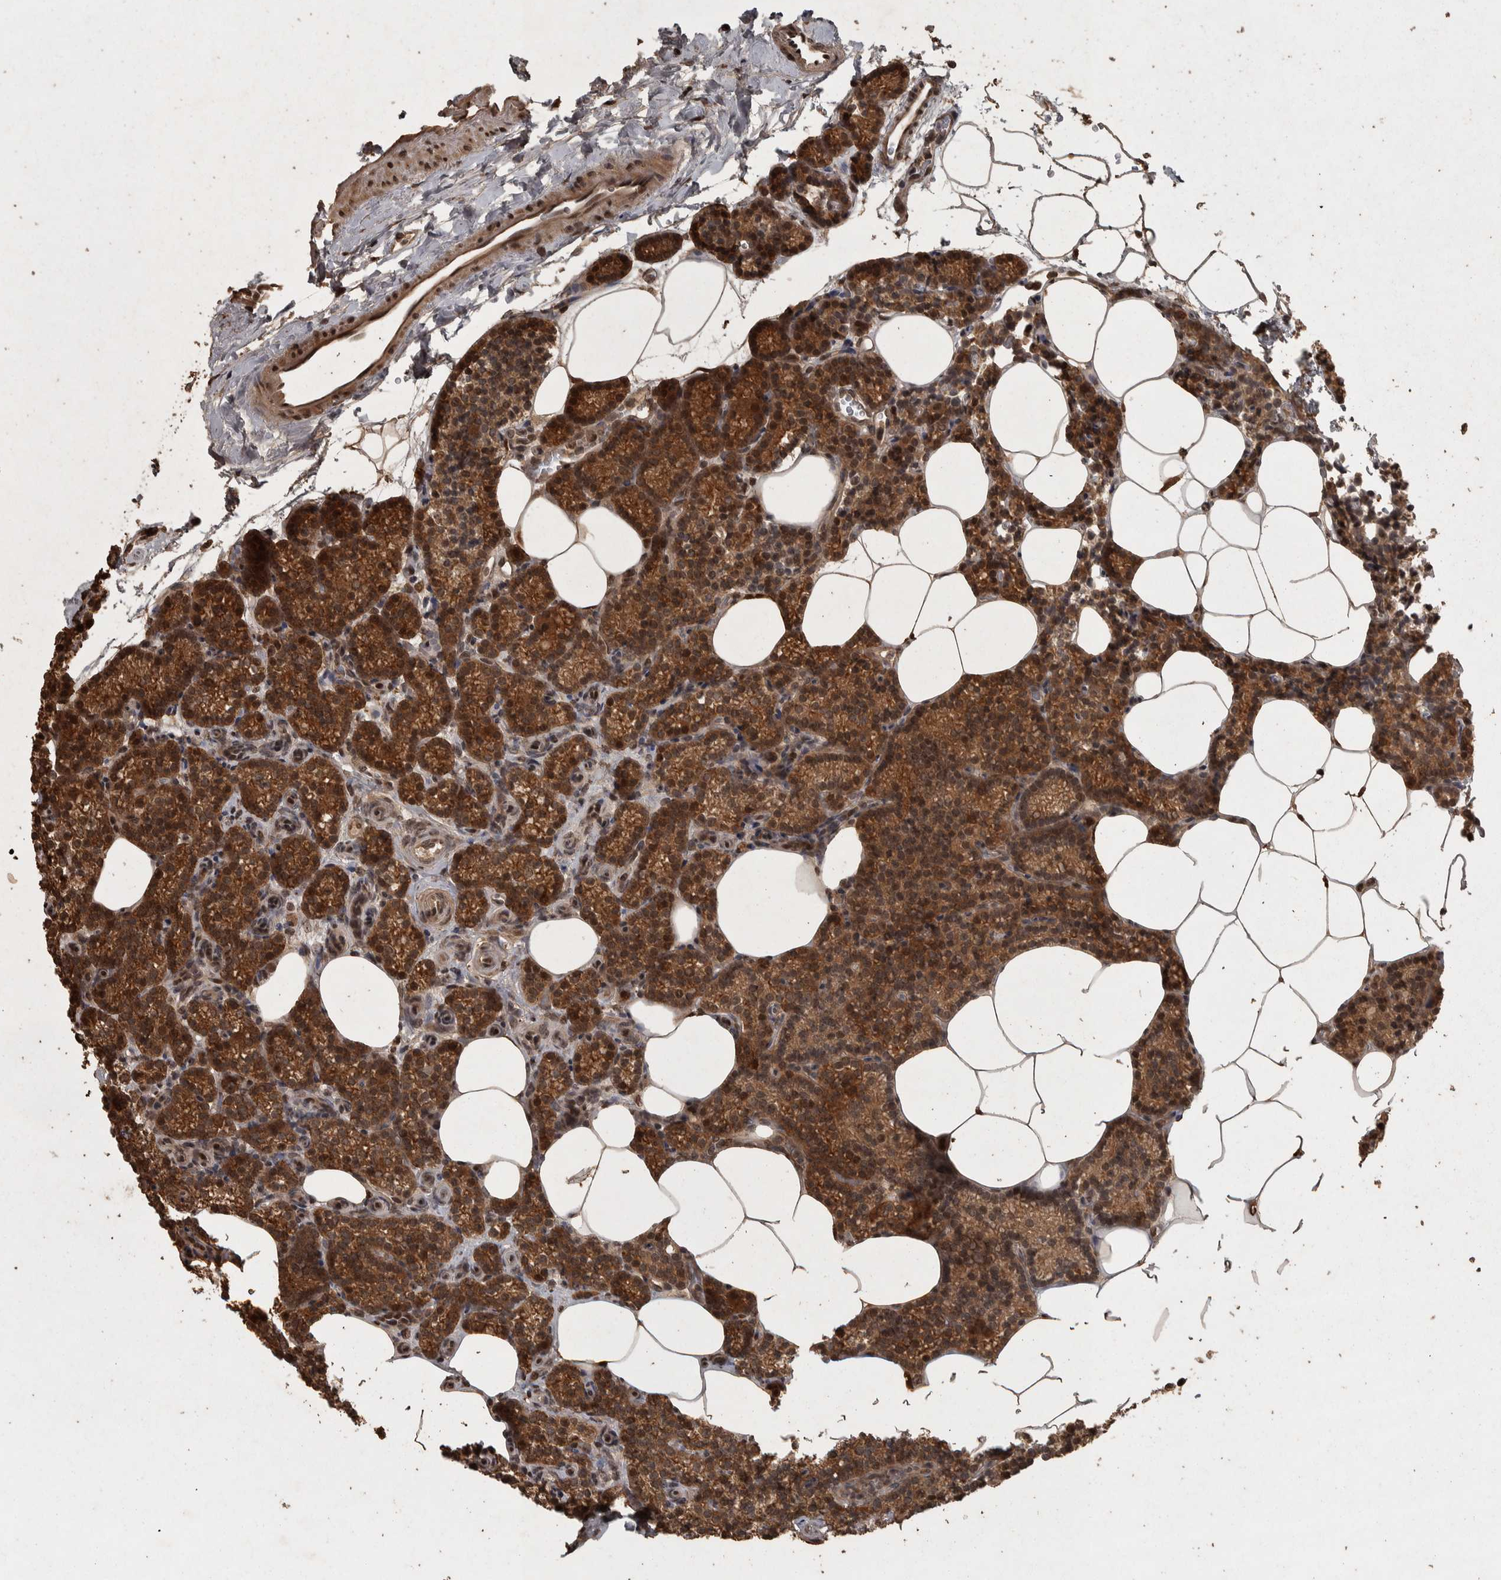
{"staining": {"intensity": "strong", "quantity": ">75%", "location": "cytoplasmic/membranous"}, "tissue": "parathyroid gland", "cell_type": "Glandular cells", "image_type": "normal", "snomed": [{"axis": "morphology", "description": "Normal tissue, NOS"}, {"axis": "topography", "description": "Parathyroid gland"}], "caption": "Glandular cells reveal strong cytoplasmic/membranous staining in approximately >75% of cells in unremarkable parathyroid gland. (DAB (3,3'-diaminobenzidine) = brown stain, brightfield microscopy at high magnification).", "gene": "ACO1", "patient": {"sex": "male", "age": 58}}